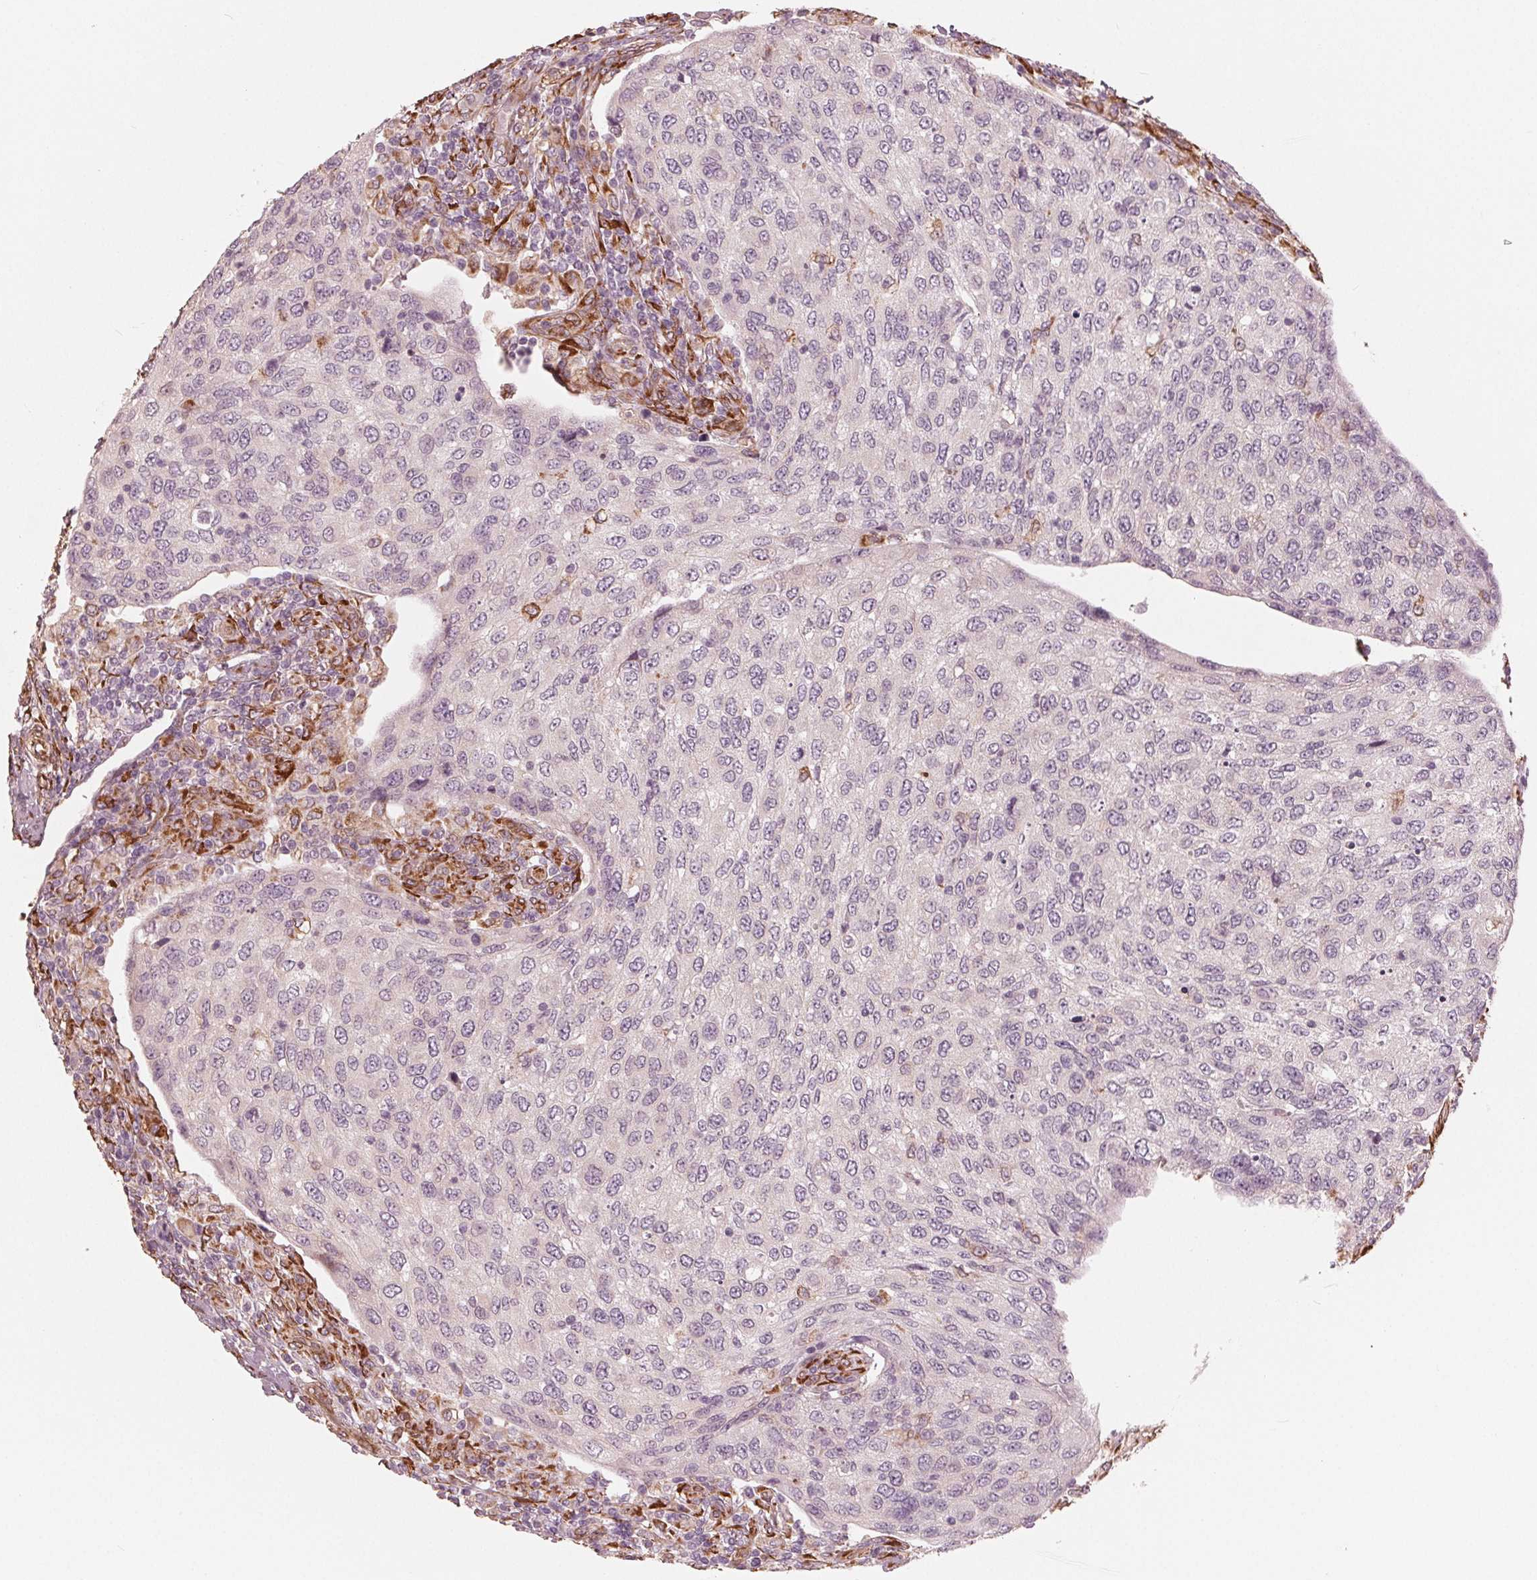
{"staining": {"intensity": "negative", "quantity": "none", "location": "none"}, "tissue": "urothelial cancer", "cell_type": "Tumor cells", "image_type": "cancer", "snomed": [{"axis": "morphology", "description": "Urothelial carcinoma, High grade"}, {"axis": "topography", "description": "Urinary bladder"}], "caption": "Tumor cells show no significant staining in high-grade urothelial carcinoma.", "gene": "IKBIP", "patient": {"sex": "female", "age": 78}}